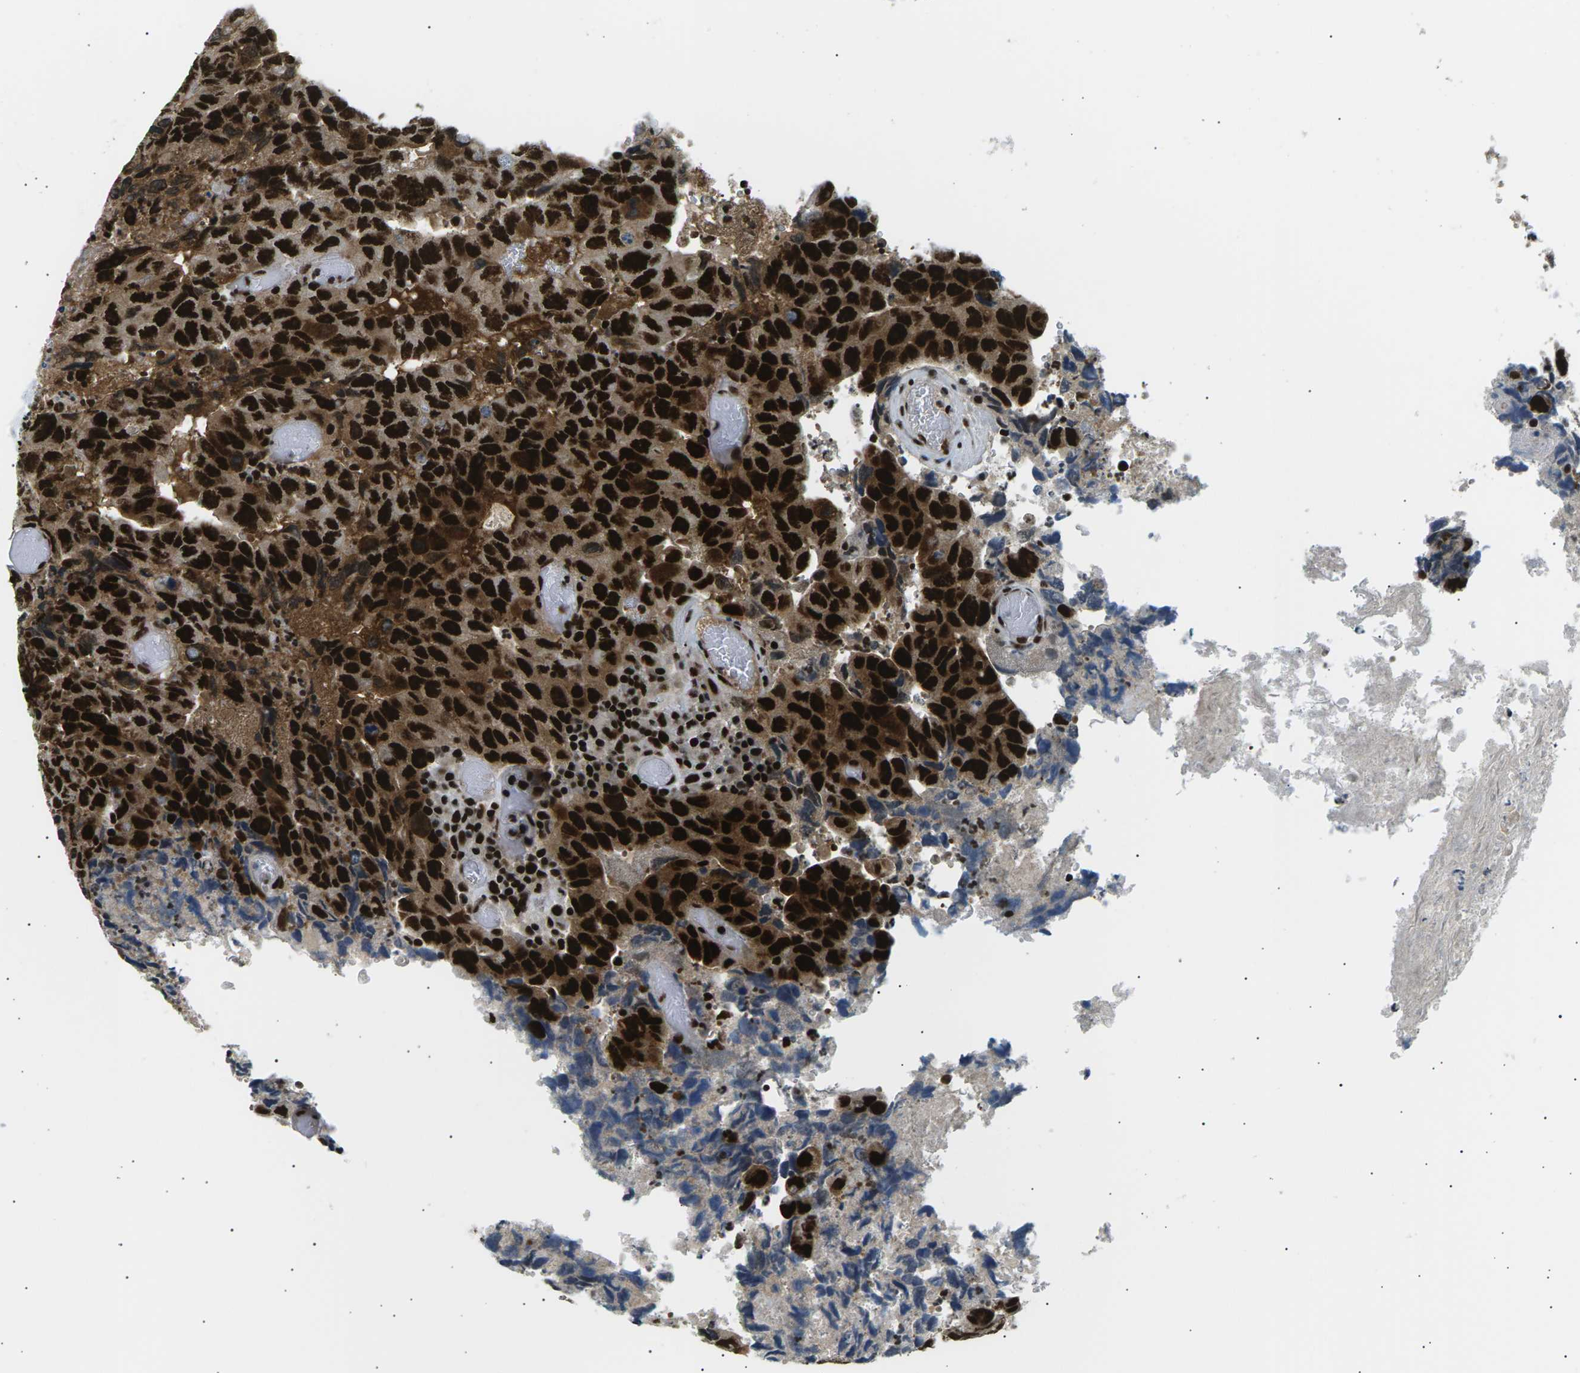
{"staining": {"intensity": "strong", "quantity": ">75%", "location": "cytoplasmic/membranous,nuclear"}, "tissue": "testis cancer", "cell_type": "Tumor cells", "image_type": "cancer", "snomed": [{"axis": "morphology", "description": "Necrosis, NOS"}, {"axis": "morphology", "description": "Carcinoma, Embryonal, NOS"}, {"axis": "topography", "description": "Testis"}], "caption": "Brown immunohistochemical staining in testis cancer reveals strong cytoplasmic/membranous and nuclear staining in approximately >75% of tumor cells. The protein is shown in brown color, while the nuclei are stained blue.", "gene": "RPA2", "patient": {"sex": "male", "age": 19}}